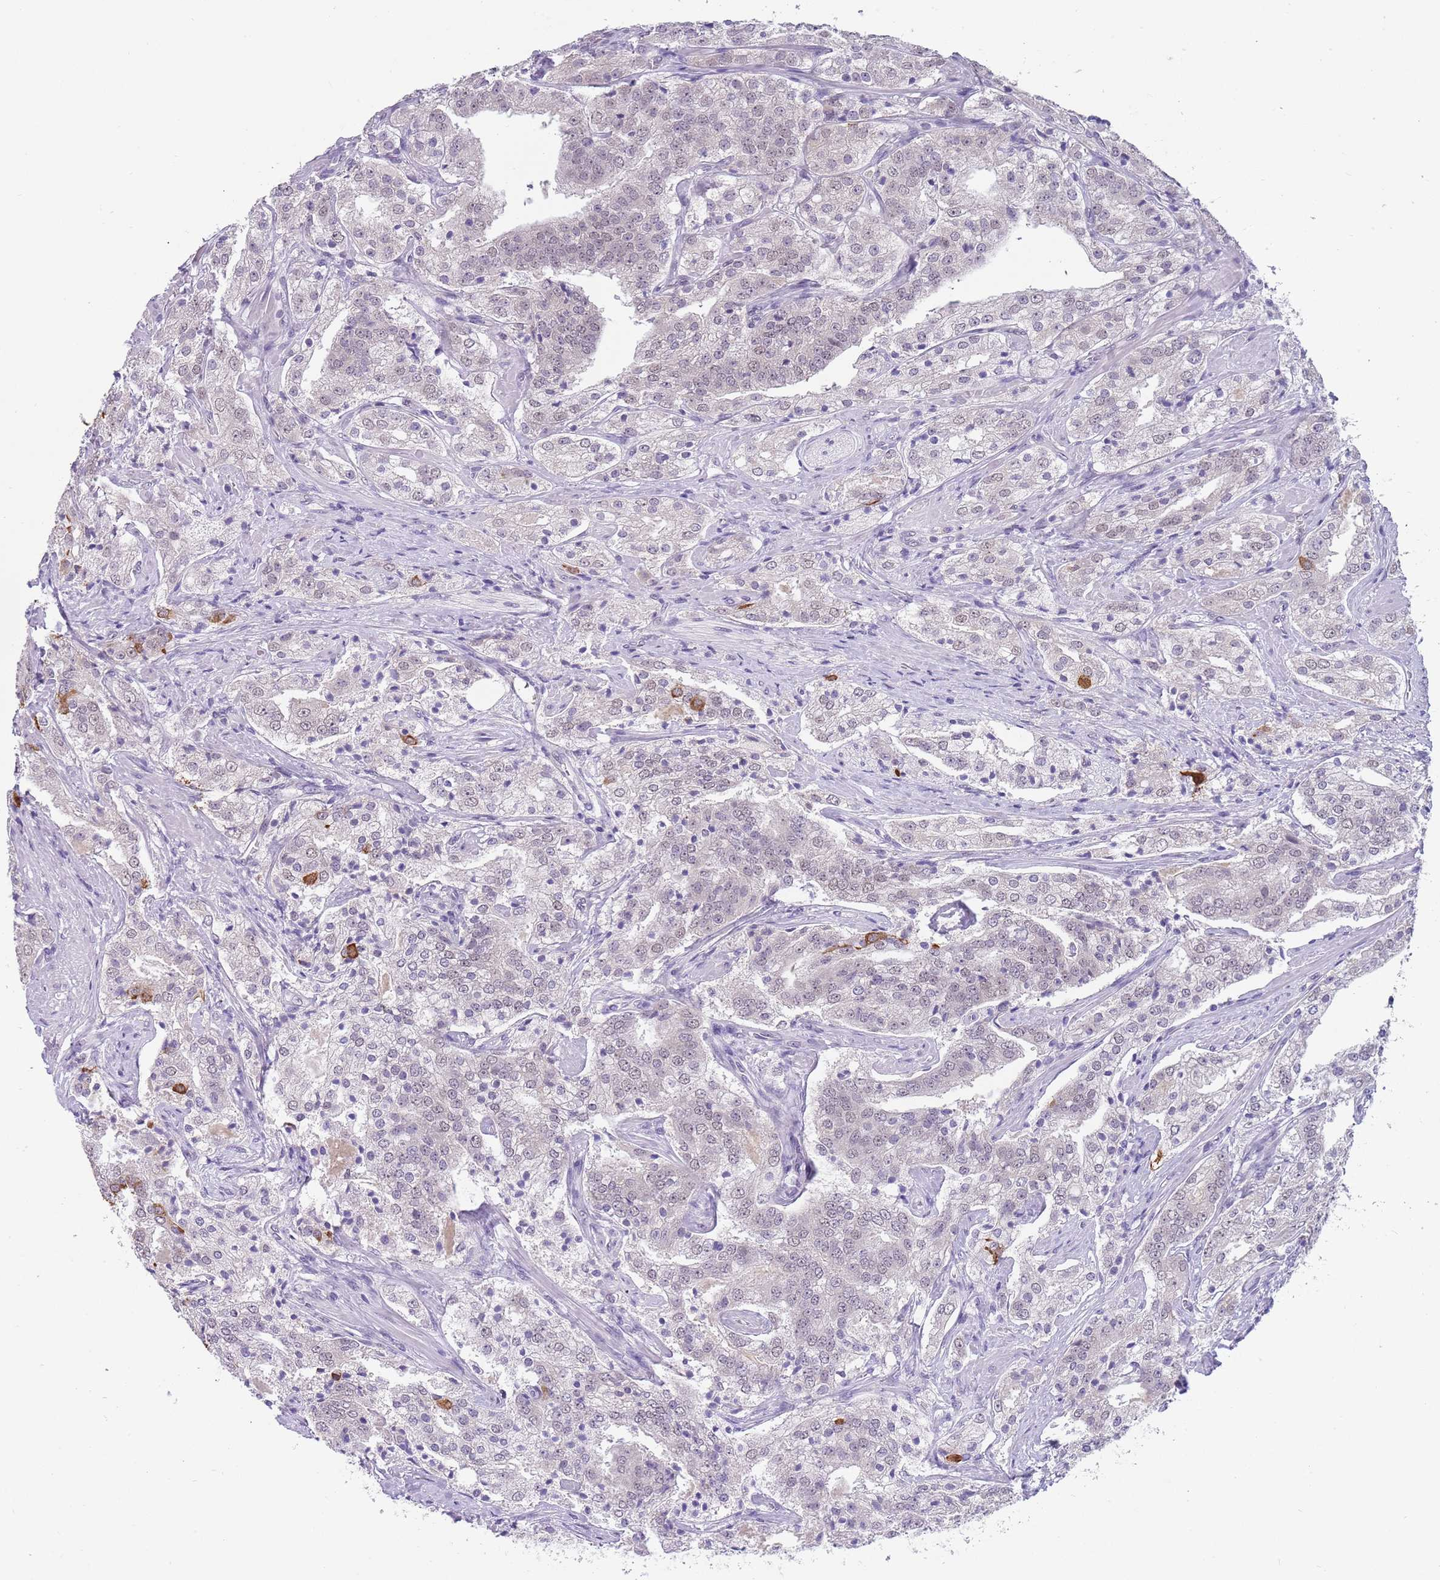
{"staining": {"intensity": "negative", "quantity": "none", "location": "none"}, "tissue": "prostate cancer", "cell_type": "Tumor cells", "image_type": "cancer", "snomed": [{"axis": "morphology", "description": "Adenocarcinoma, High grade"}, {"axis": "topography", "description": "Prostate"}], "caption": "An IHC micrograph of prostate cancer is shown. There is no staining in tumor cells of prostate cancer.", "gene": "SEPHS2", "patient": {"sex": "male", "age": 63}}